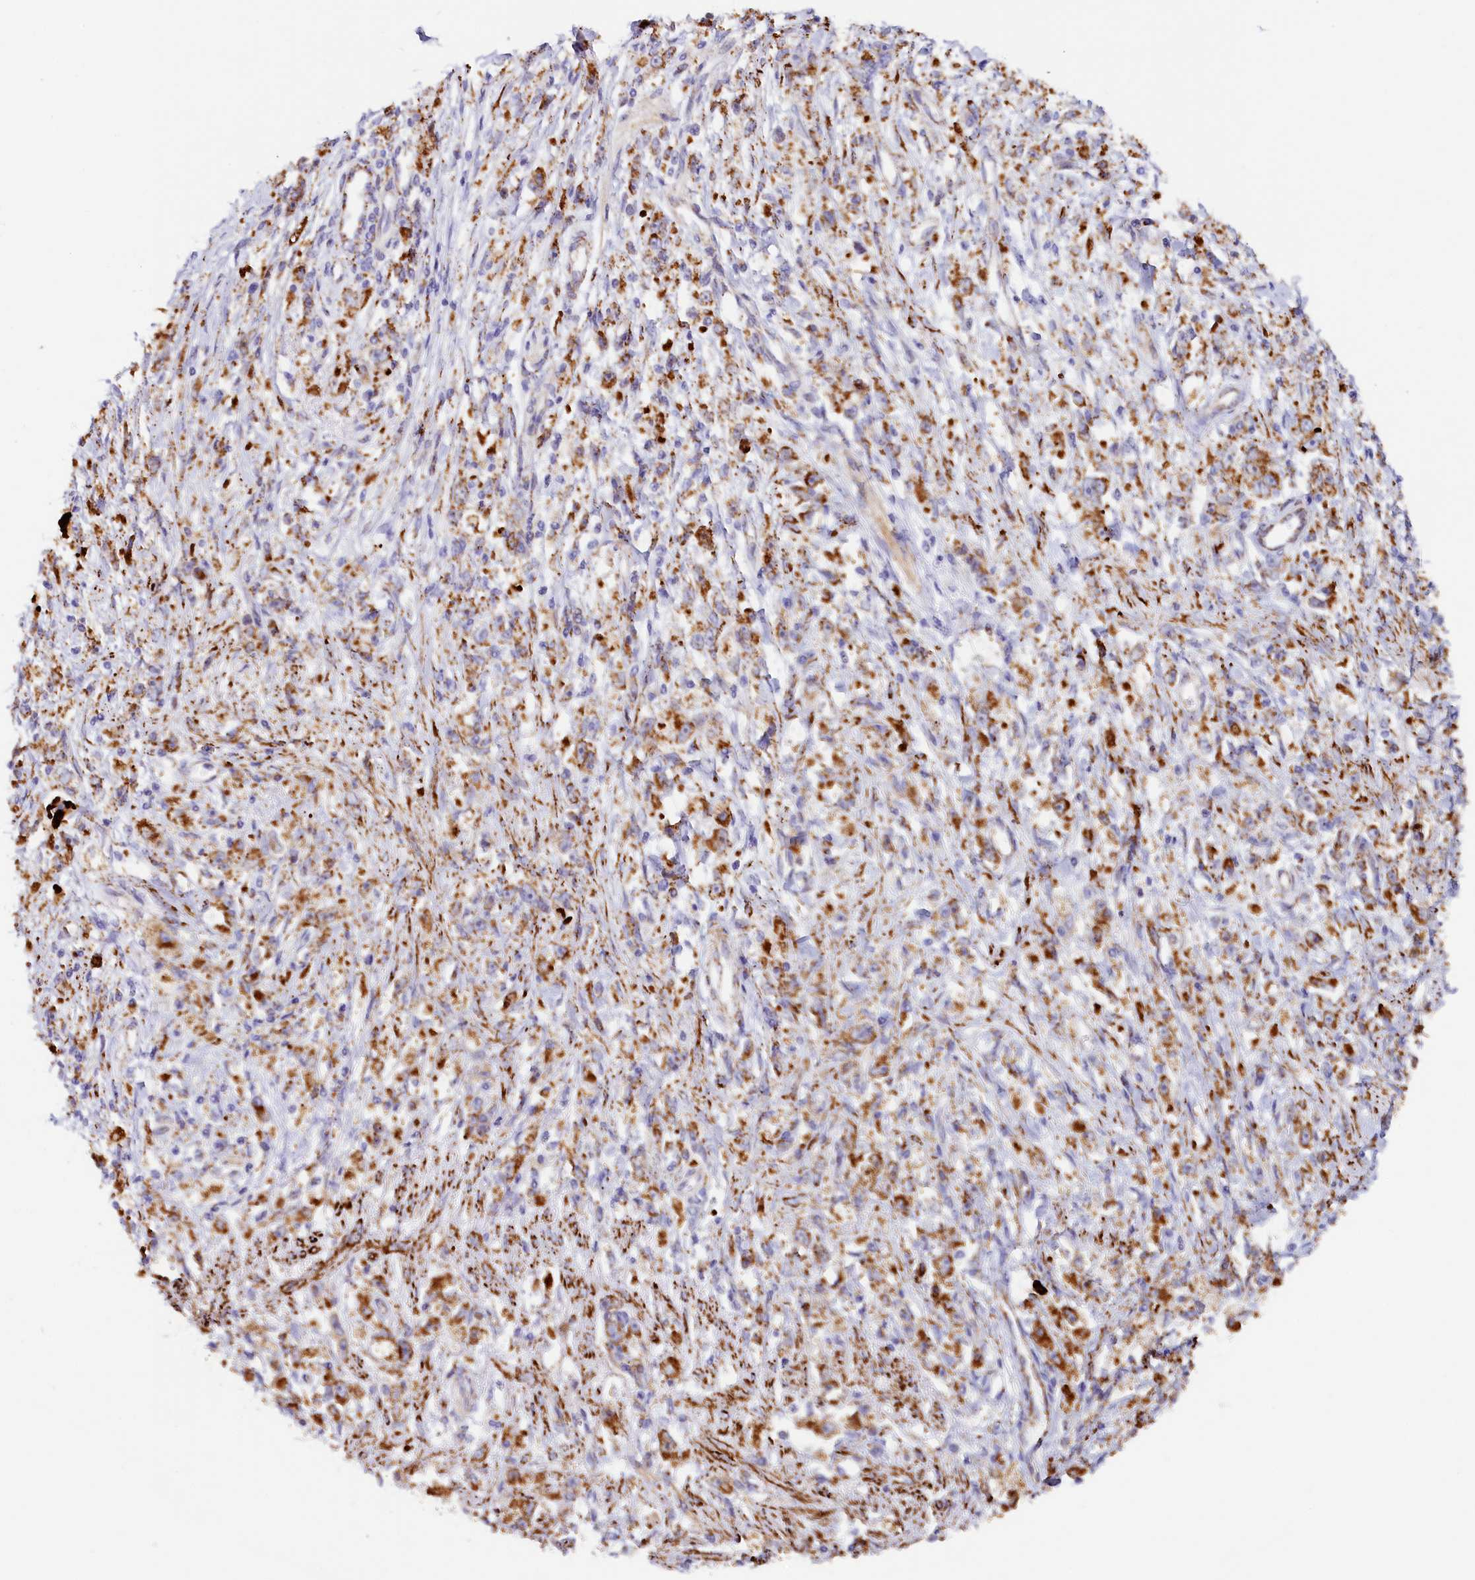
{"staining": {"intensity": "strong", "quantity": ">75%", "location": "cytoplasmic/membranous"}, "tissue": "stomach cancer", "cell_type": "Tumor cells", "image_type": "cancer", "snomed": [{"axis": "morphology", "description": "Adenocarcinoma, NOS"}, {"axis": "topography", "description": "Stomach"}], "caption": "Protein staining of adenocarcinoma (stomach) tissue displays strong cytoplasmic/membranous positivity in approximately >75% of tumor cells.", "gene": "AKTIP", "patient": {"sex": "female", "age": 59}}